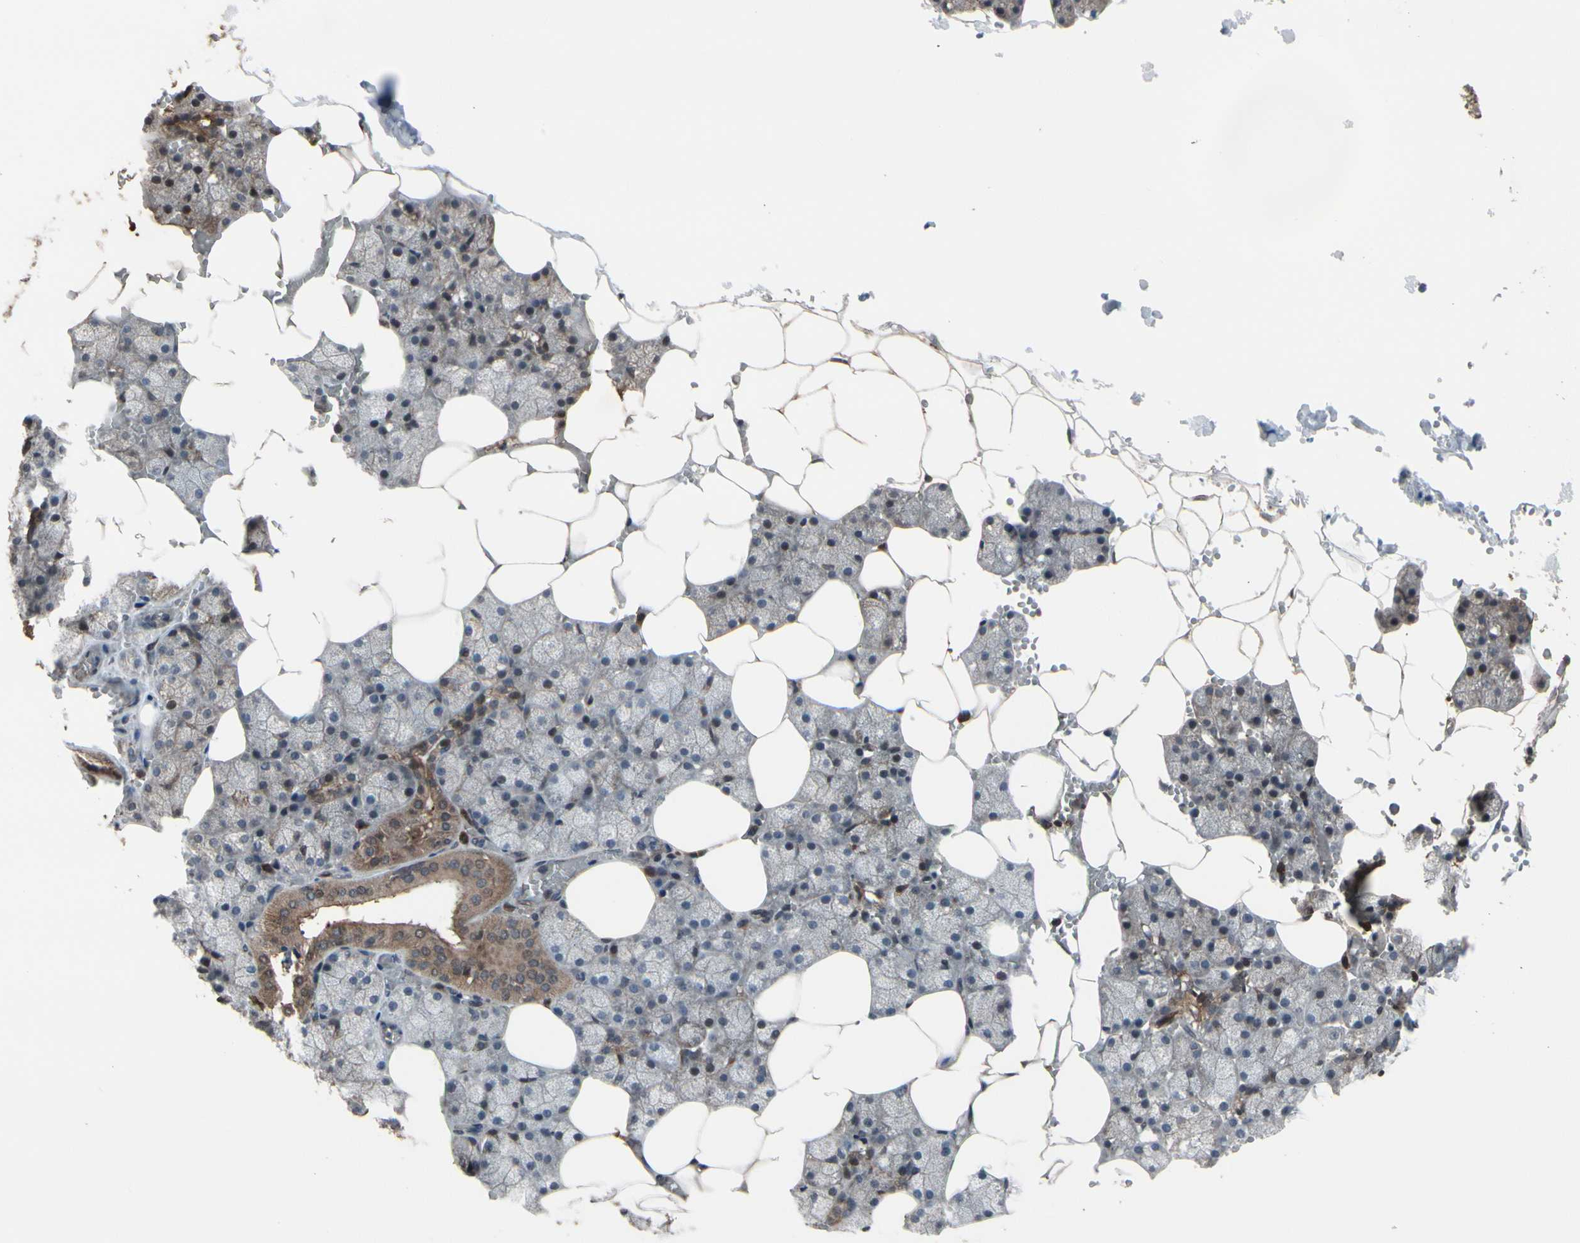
{"staining": {"intensity": "weak", "quantity": ">75%", "location": "cytoplasmic/membranous"}, "tissue": "salivary gland", "cell_type": "Glandular cells", "image_type": "normal", "snomed": [{"axis": "morphology", "description": "Normal tissue, NOS"}, {"axis": "topography", "description": "Salivary gland"}], "caption": "Immunohistochemistry (IHC) of unremarkable human salivary gland demonstrates low levels of weak cytoplasmic/membranous positivity in about >75% of glandular cells.", "gene": "CSF1R", "patient": {"sex": "male", "age": 62}}